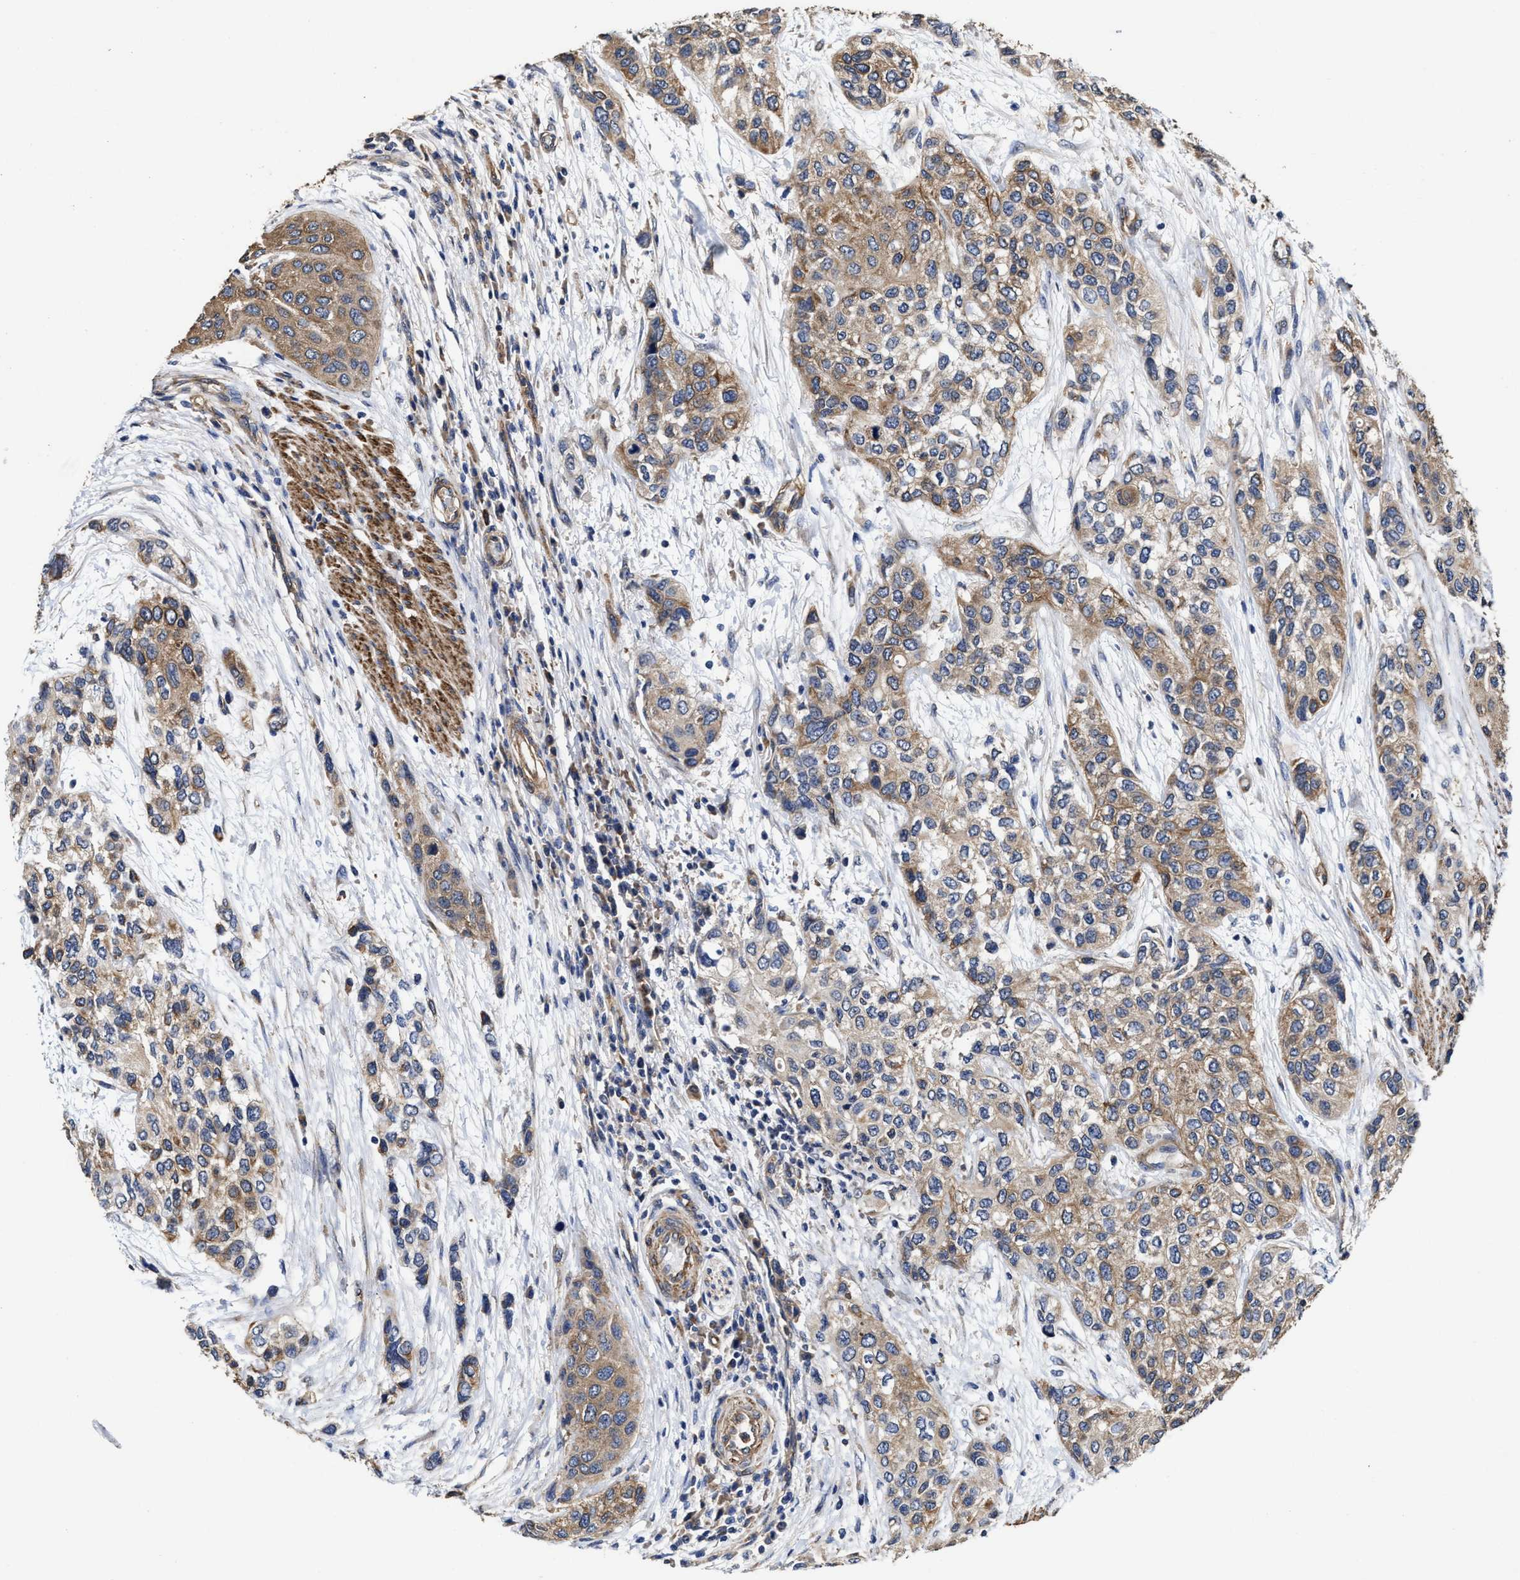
{"staining": {"intensity": "moderate", "quantity": ">75%", "location": "cytoplasmic/membranous"}, "tissue": "urothelial cancer", "cell_type": "Tumor cells", "image_type": "cancer", "snomed": [{"axis": "morphology", "description": "Urothelial carcinoma, High grade"}, {"axis": "topography", "description": "Urinary bladder"}], "caption": "A micrograph showing moderate cytoplasmic/membranous positivity in about >75% of tumor cells in urothelial cancer, as visualized by brown immunohistochemical staining.", "gene": "SFXN4", "patient": {"sex": "female", "age": 56}}